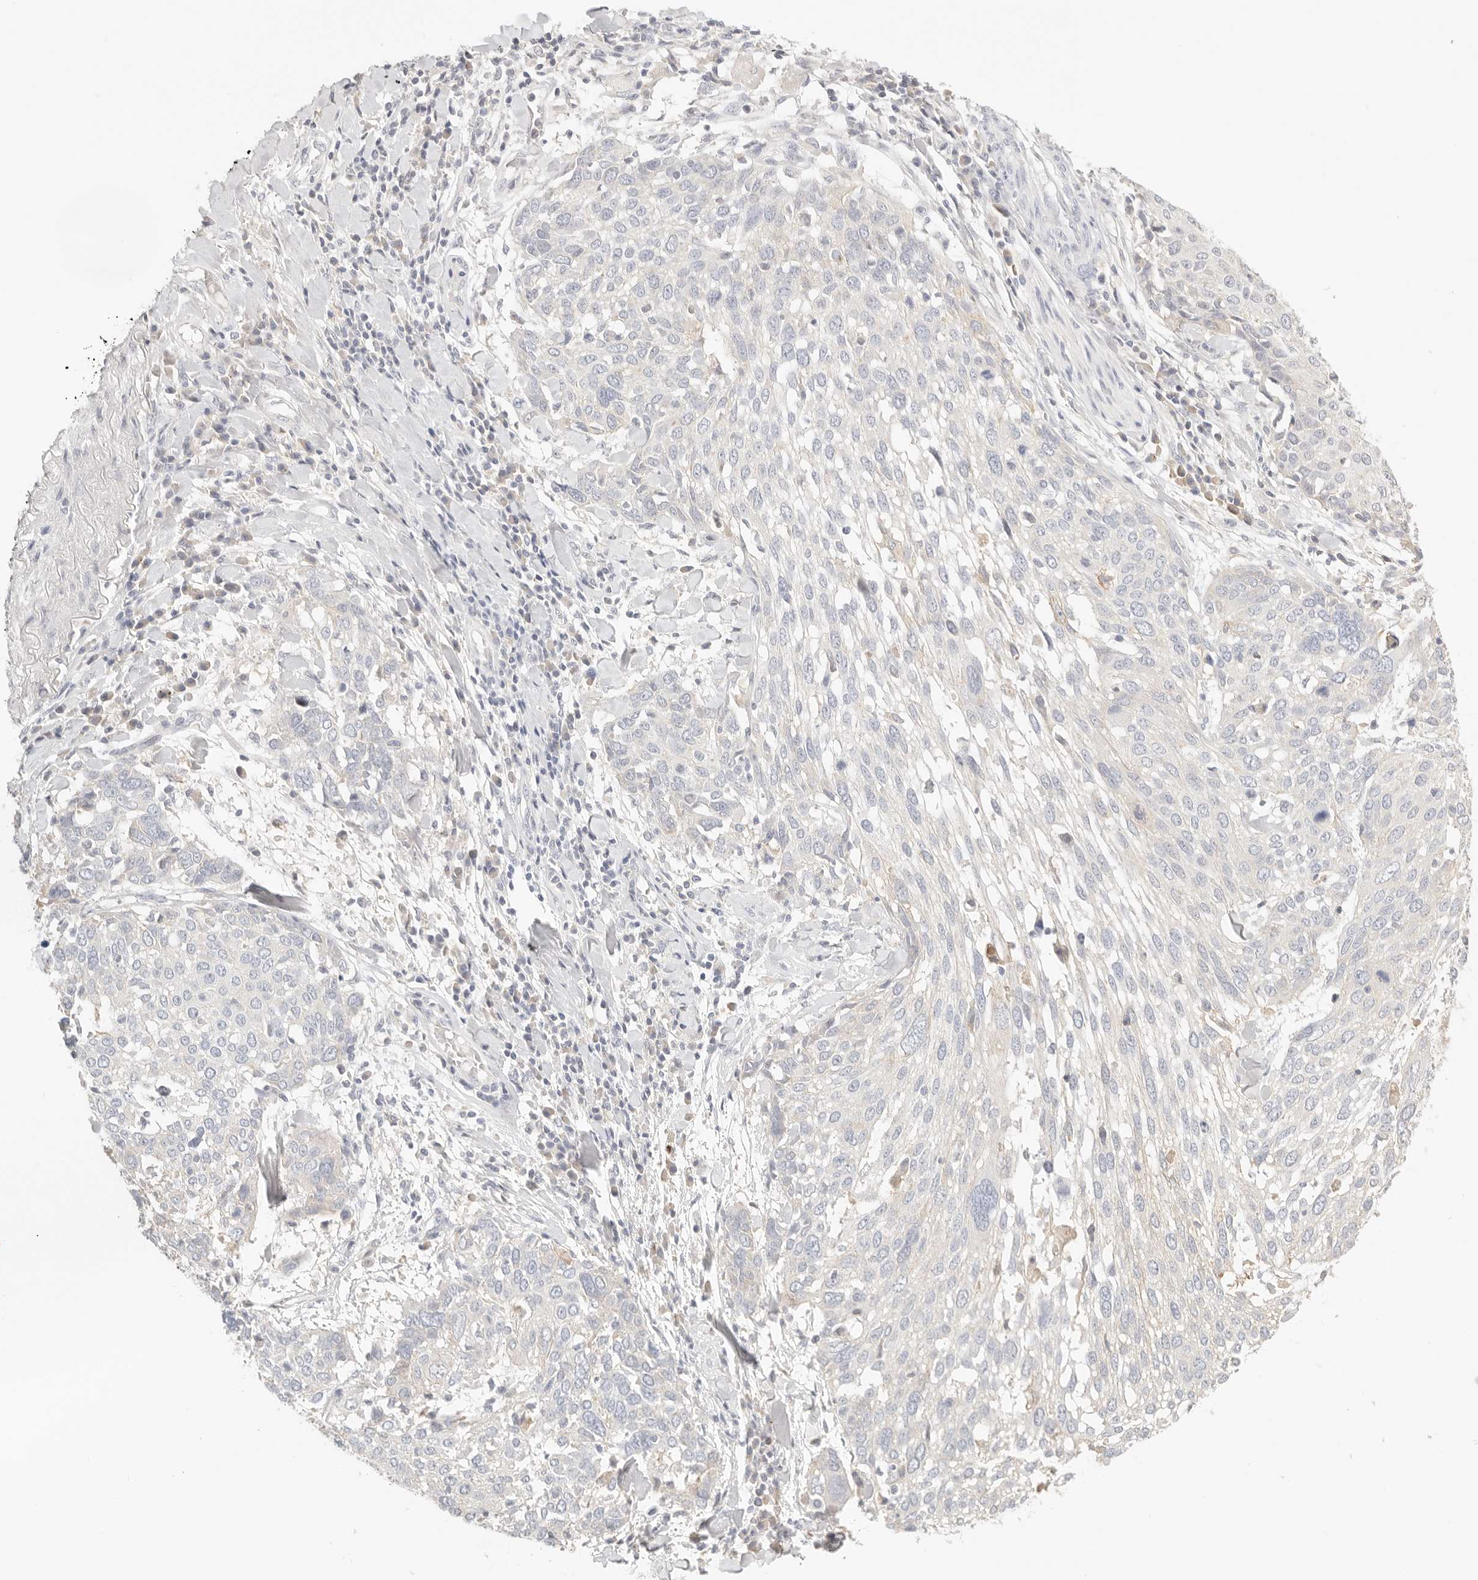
{"staining": {"intensity": "negative", "quantity": "none", "location": "none"}, "tissue": "lung cancer", "cell_type": "Tumor cells", "image_type": "cancer", "snomed": [{"axis": "morphology", "description": "Squamous cell carcinoma, NOS"}, {"axis": "topography", "description": "Lung"}], "caption": "A histopathology image of lung squamous cell carcinoma stained for a protein shows no brown staining in tumor cells. (Brightfield microscopy of DAB immunohistochemistry at high magnification).", "gene": "CEP120", "patient": {"sex": "male", "age": 65}}